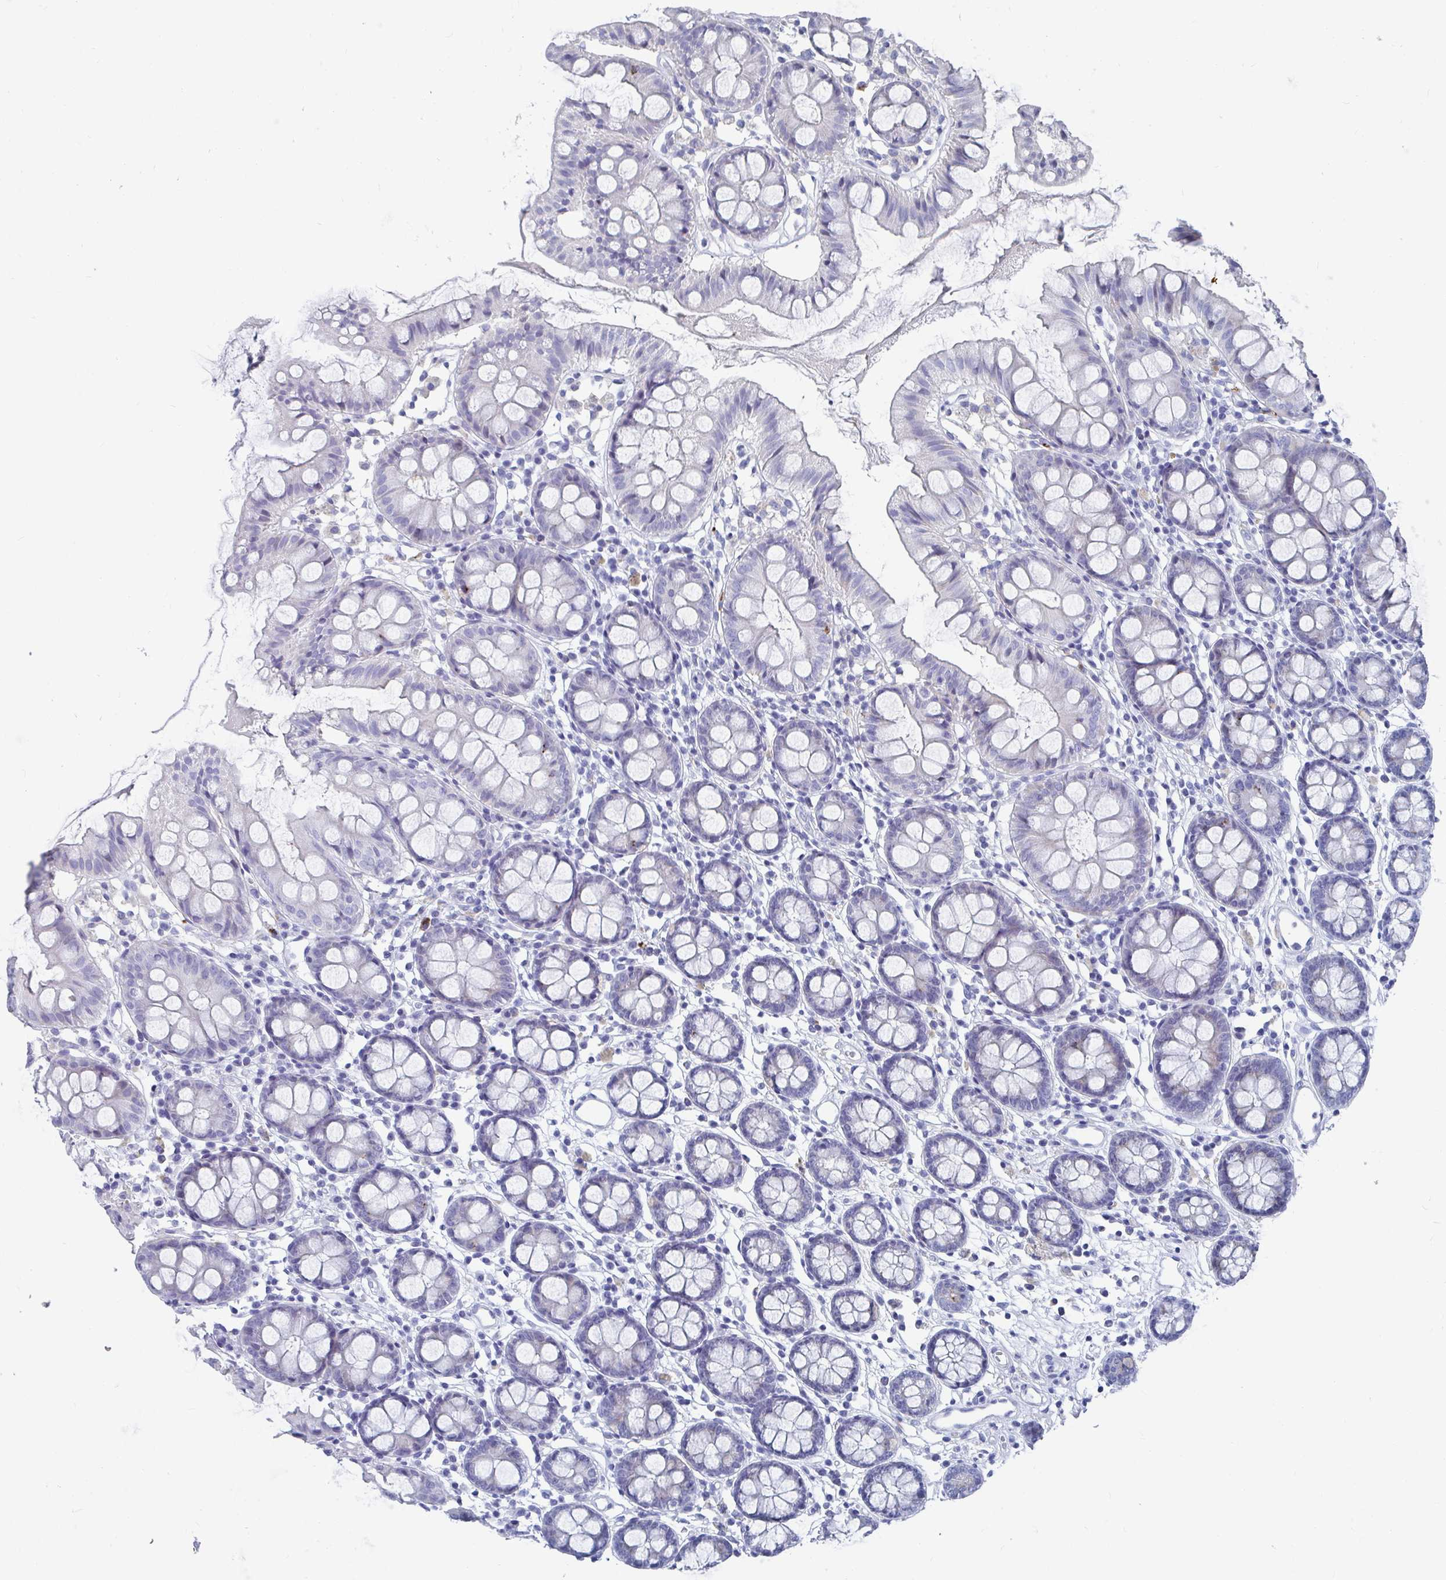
{"staining": {"intensity": "negative", "quantity": "none", "location": "none"}, "tissue": "colon", "cell_type": "Endothelial cells", "image_type": "normal", "snomed": [{"axis": "morphology", "description": "Normal tissue, NOS"}, {"axis": "topography", "description": "Colon"}], "caption": "A photomicrograph of human colon is negative for staining in endothelial cells. (Brightfield microscopy of DAB immunohistochemistry (IHC) at high magnification).", "gene": "ZFP82", "patient": {"sex": "female", "age": 84}}